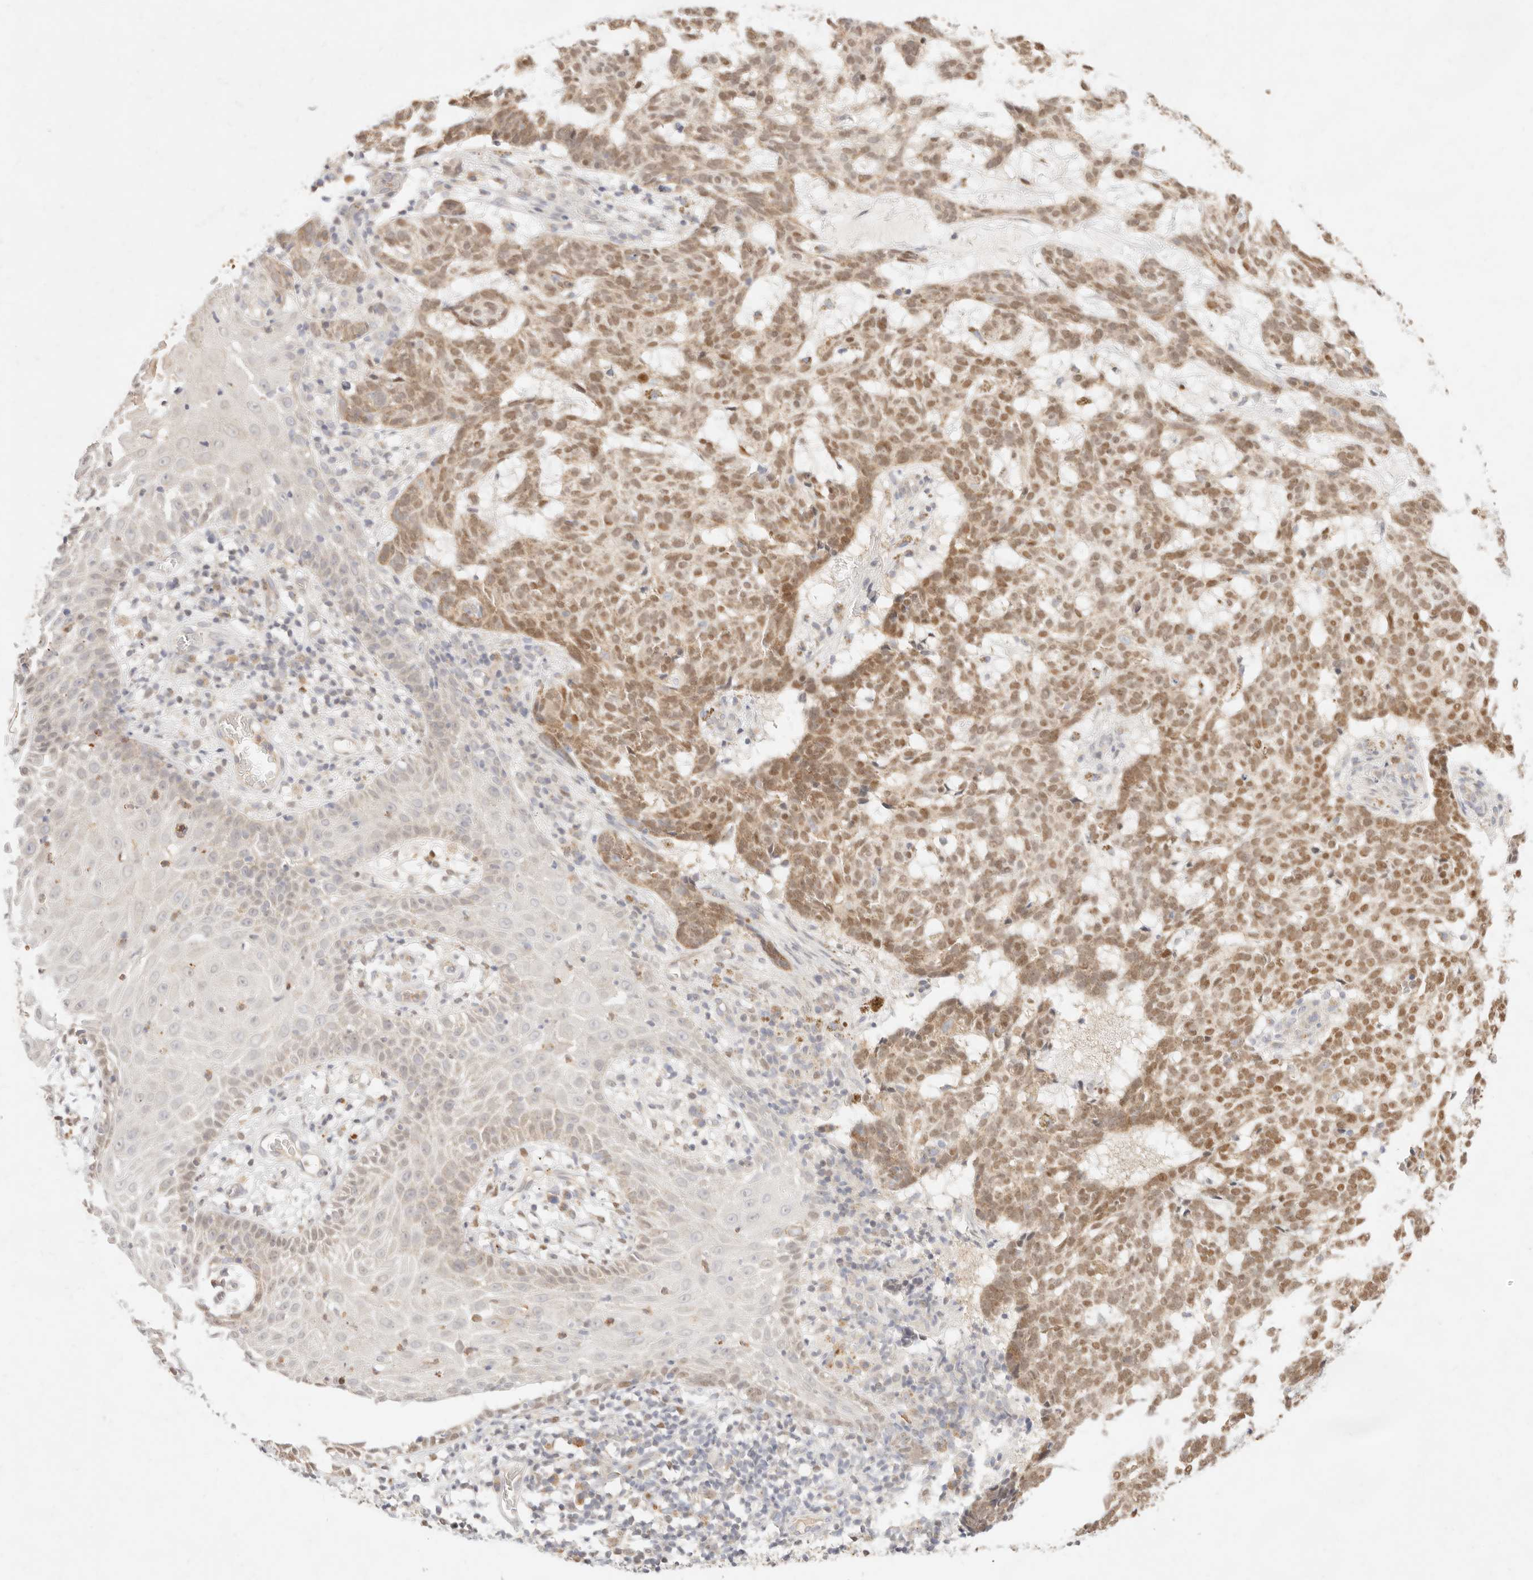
{"staining": {"intensity": "moderate", "quantity": ">75%", "location": "cytoplasmic/membranous,nuclear"}, "tissue": "skin cancer", "cell_type": "Tumor cells", "image_type": "cancer", "snomed": [{"axis": "morphology", "description": "Basal cell carcinoma"}, {"axis": "topography", "description": "Skin"}], "caption": "This image demonstrates immunohistochemistry staining of skin basal cell carcinoma, with medium moderate cytoplasmic/membranous and nuclear staining in about >75% of tumor cells.", "gene": "ASCL3", "patient": {"sex": "male", "age": 85}}